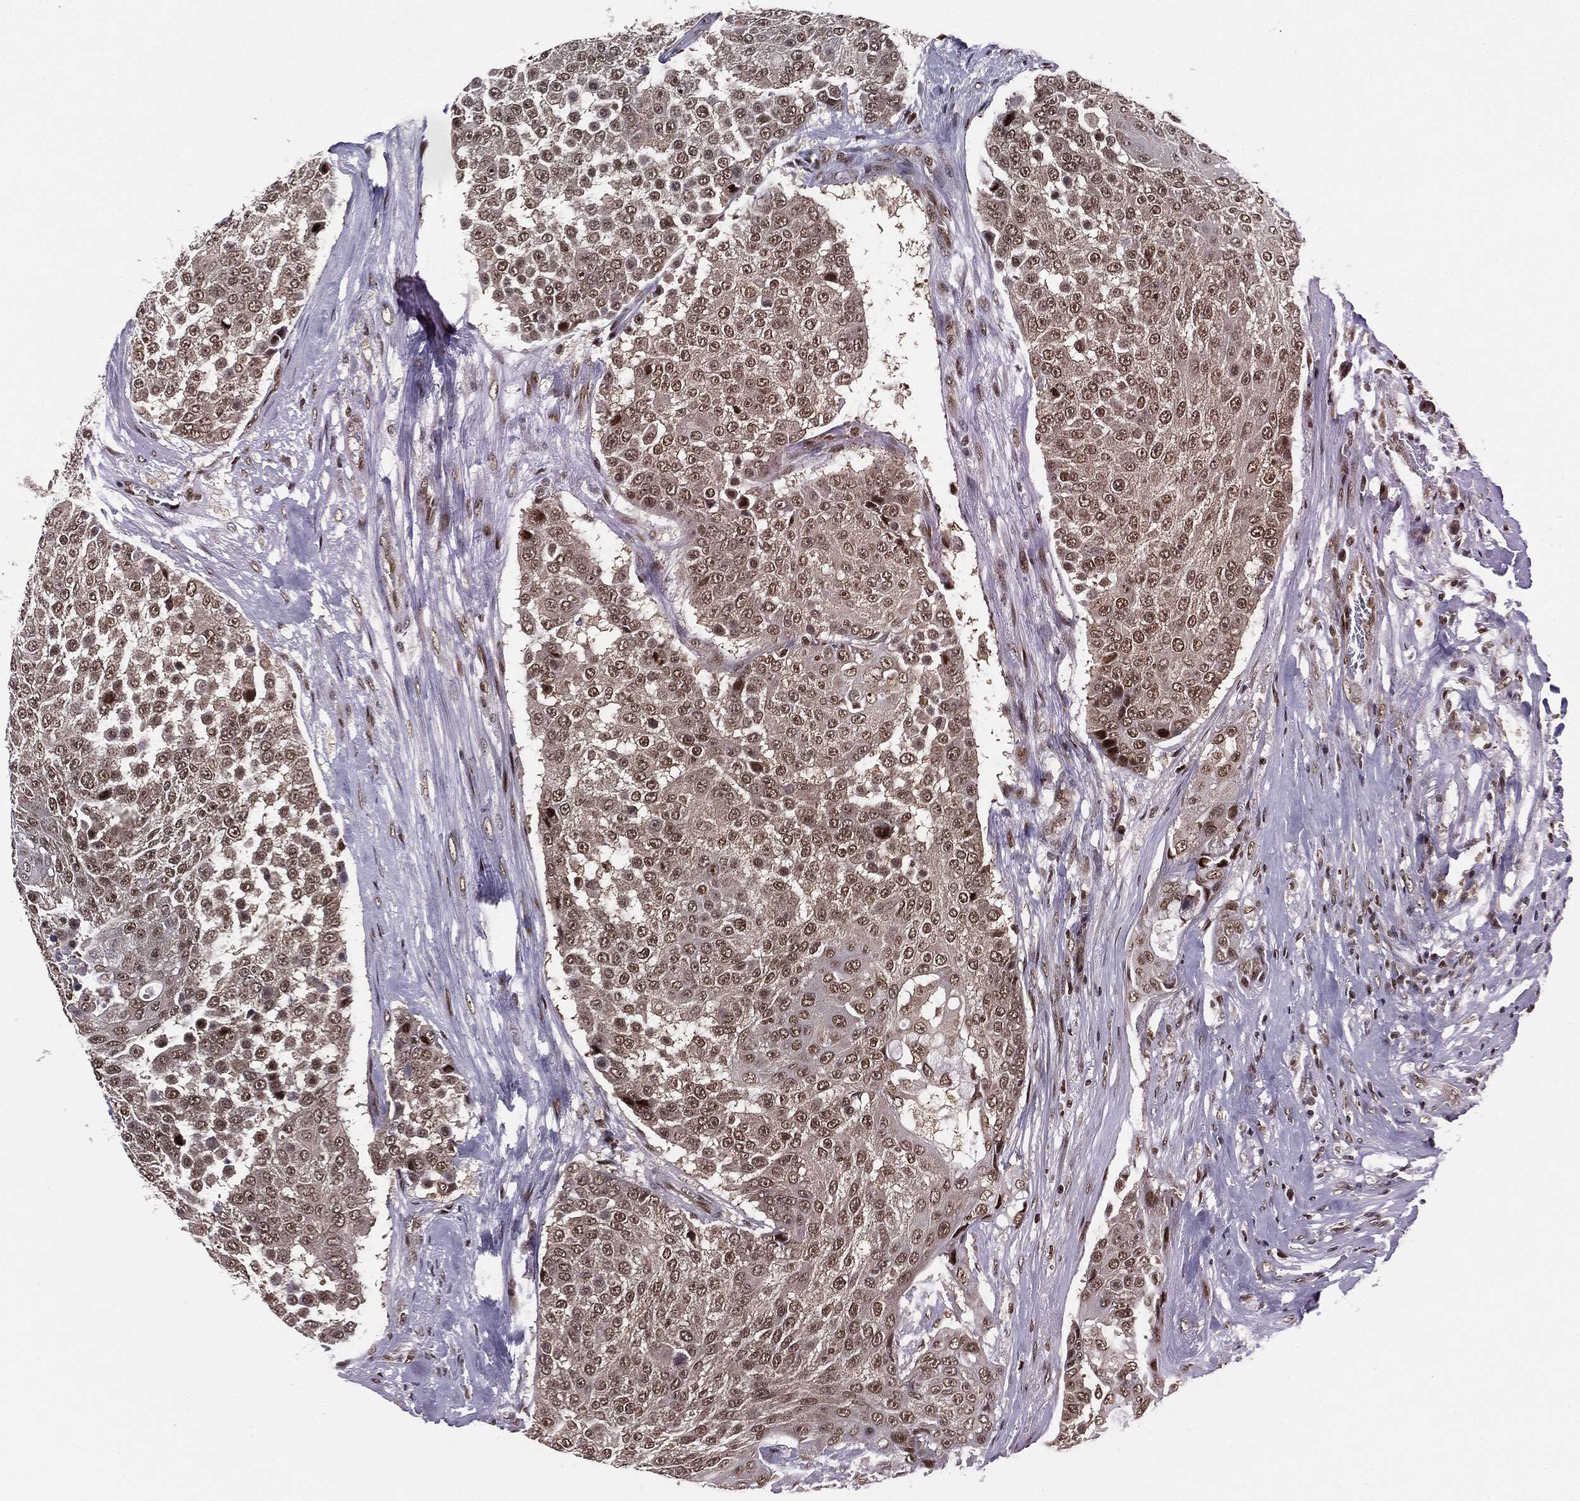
{"staining": {"intensity": "moderate", "quantity": ">75%", "location": "nuclear"}, "tissue": "urothelial cancer", "cell_type": "Tumor cells", "image_type": "cancer", "snomed": [{"axis": "morphology", "description": "Urothelial carcinoma, High grade"}, {"axis": "topography", "description": "Urinary bladder"}], "caption": "Tumor cells display medium levels of moderate nuclear positivity in about >75% of cells in human urothelial carcinoma (high-grade).", "gene": "TBC1D22A", "patient": {"sex": "female", "age": 63}}